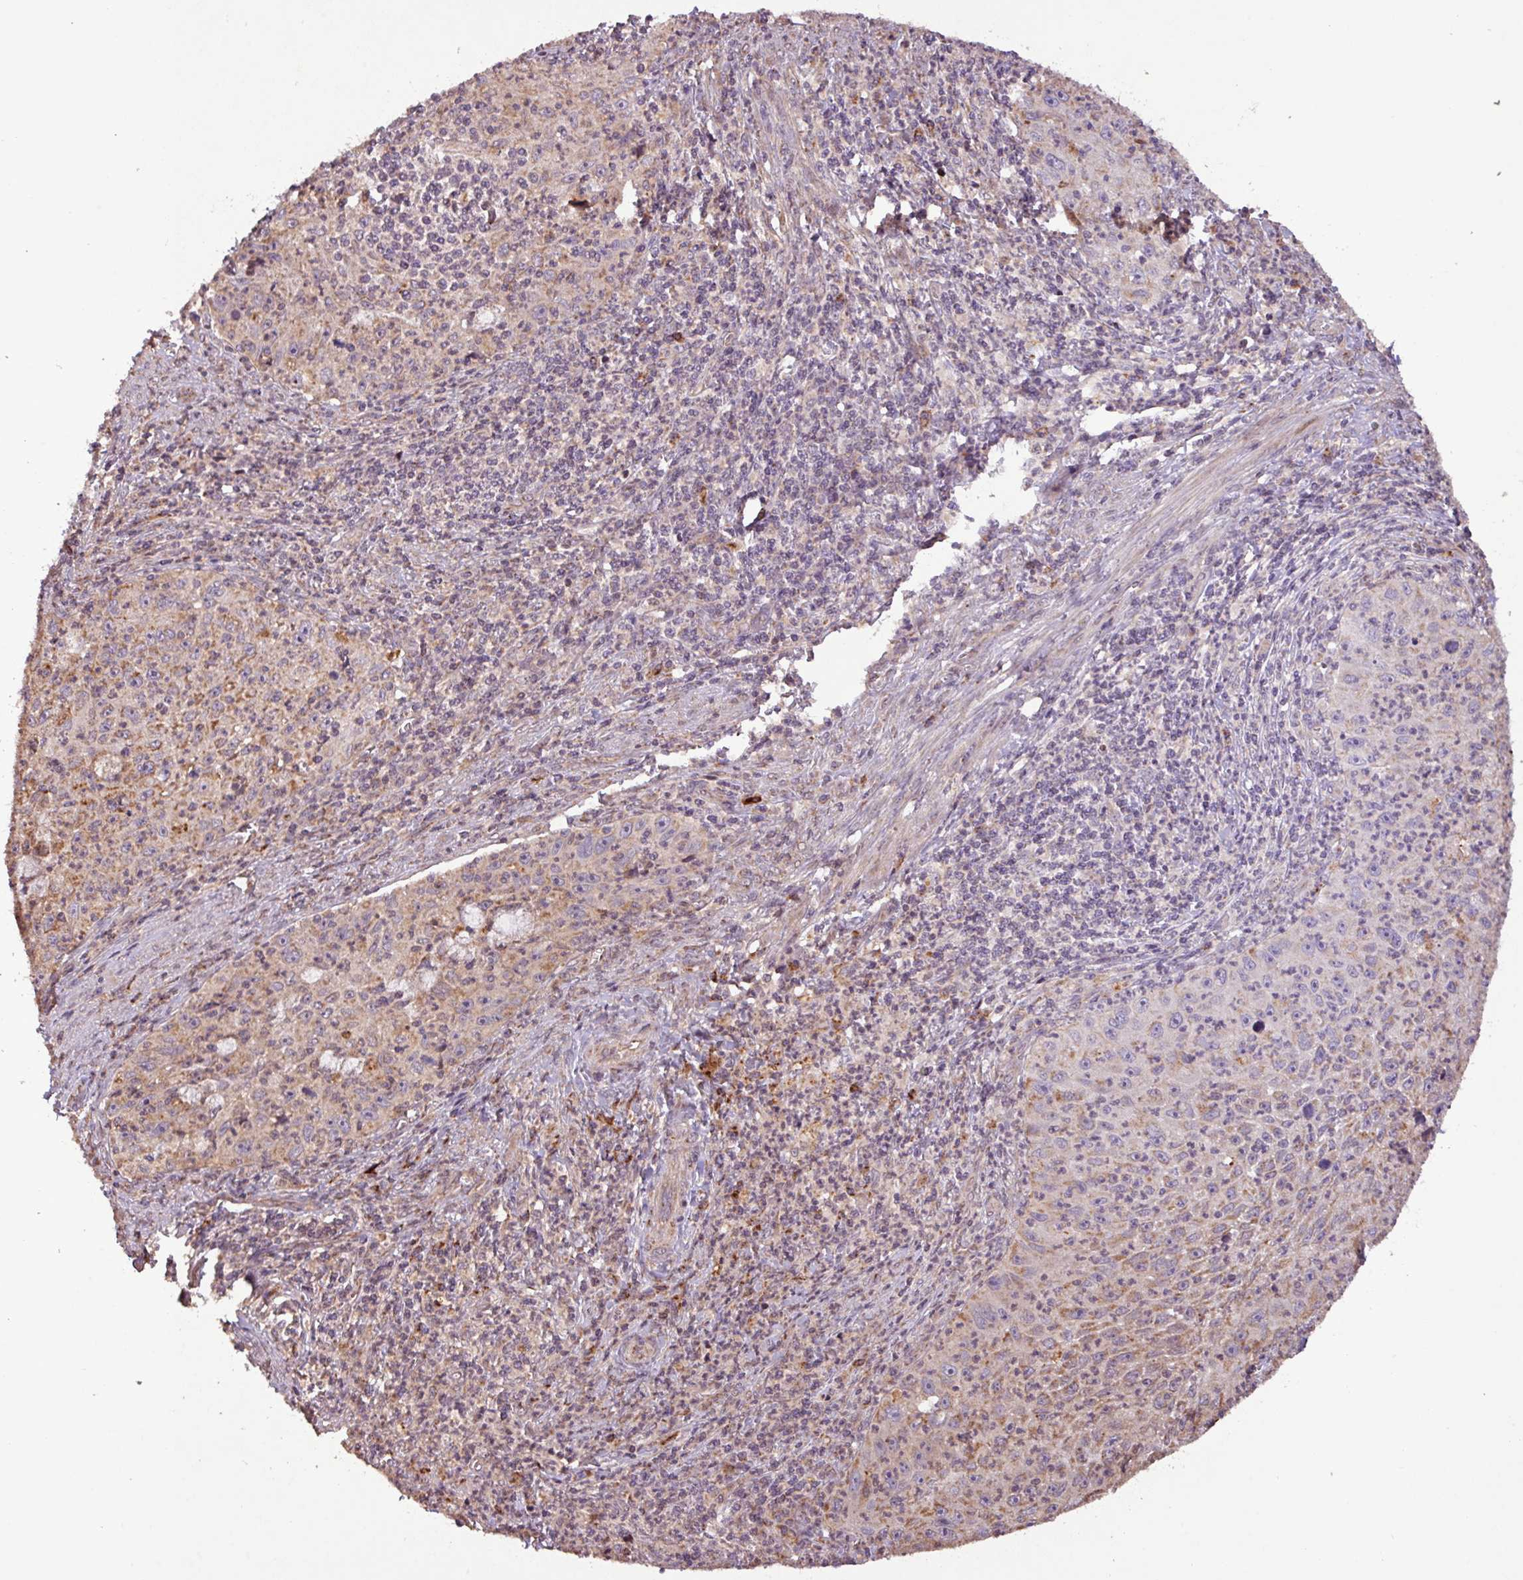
{"staining": {"intensity": "weak", "quantity": "25%-75%", "location": "cytoplasmic/membranous"}, "tissue": "cervical cancer", "cell_type": "Tumor cells", "image_type": "cancer", "snomed": [{"axis": "morphology", "description": "Squamous cell carcinoma, NOS"}, {"axis": "topography", "description": "Cervix"}], "caption": "Immunohistochemistry (DAB (3,3'-diaminobenzidine)) staining of cervical cancer (squamous cell carcinoma) shows weak cytoplasmic/membranous protein expression in approximately 25%-75% of tumor cells.", "gene": "YPEL3", "patient": {"sex": "female", "age": 30}}